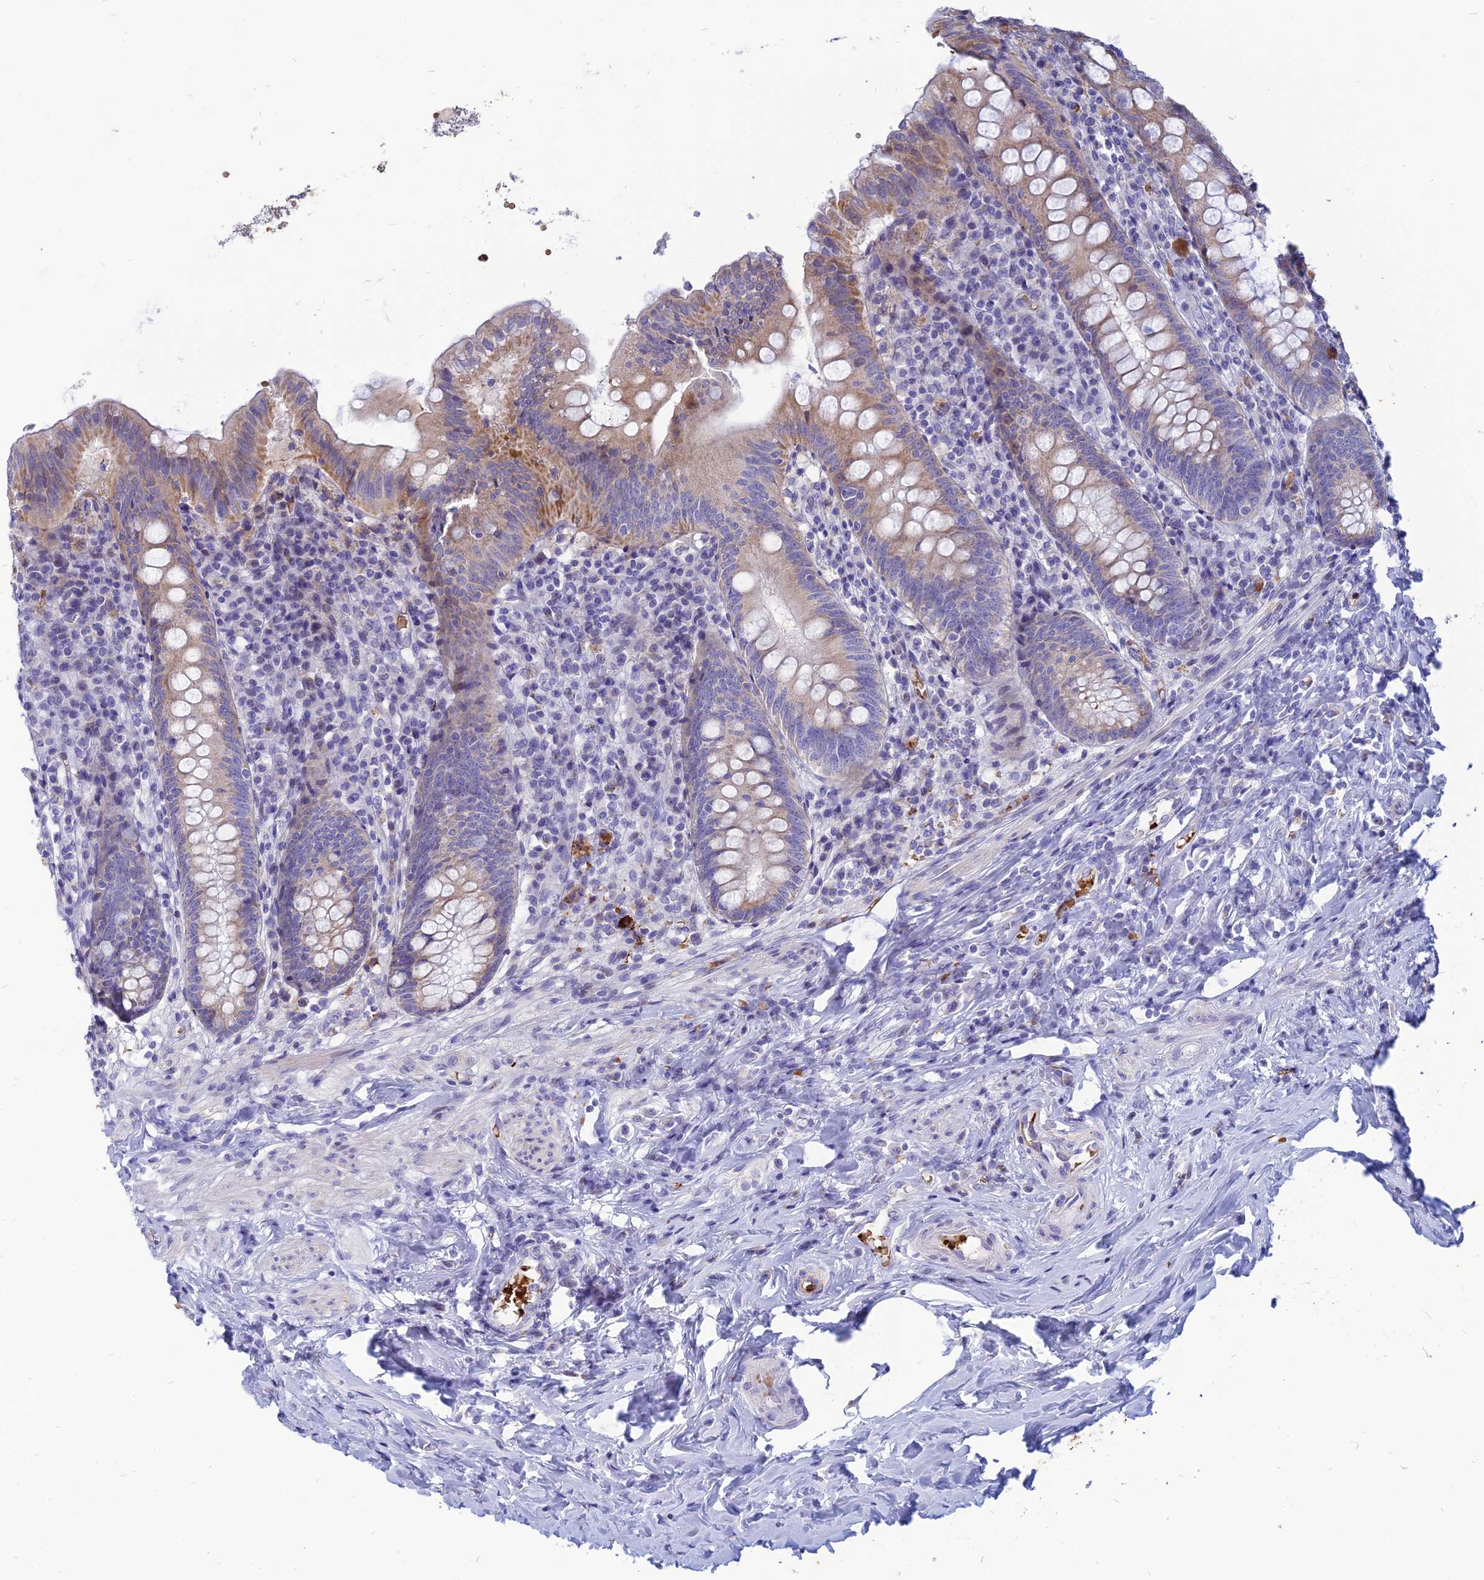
{"staining": {"intensity": "moderate", "quantity": ">75%", "location": "cytoplasmic/membranous"}, "tissue": "appendix", "cell_type": "Glandular cells", "image_type": "normal", "snomed": [{"axis": "morphology", "description": "Normal tissue, NOS"}, {"axis": "topography", "description": "Appendix"}], "caption": "Immunohistochemistry (IHC) histopathology image of benign appendix: human appendix stained using immunohistochemistry (IHC) exhibits medium levels of moderate protein expression localized specifically in the cytoplasmic/membranous of glandular cells, appearing as a cytoplasmic/membranous brown color.", "gene": "HHAT", "patient": {"sex": "female", "age": 54}}